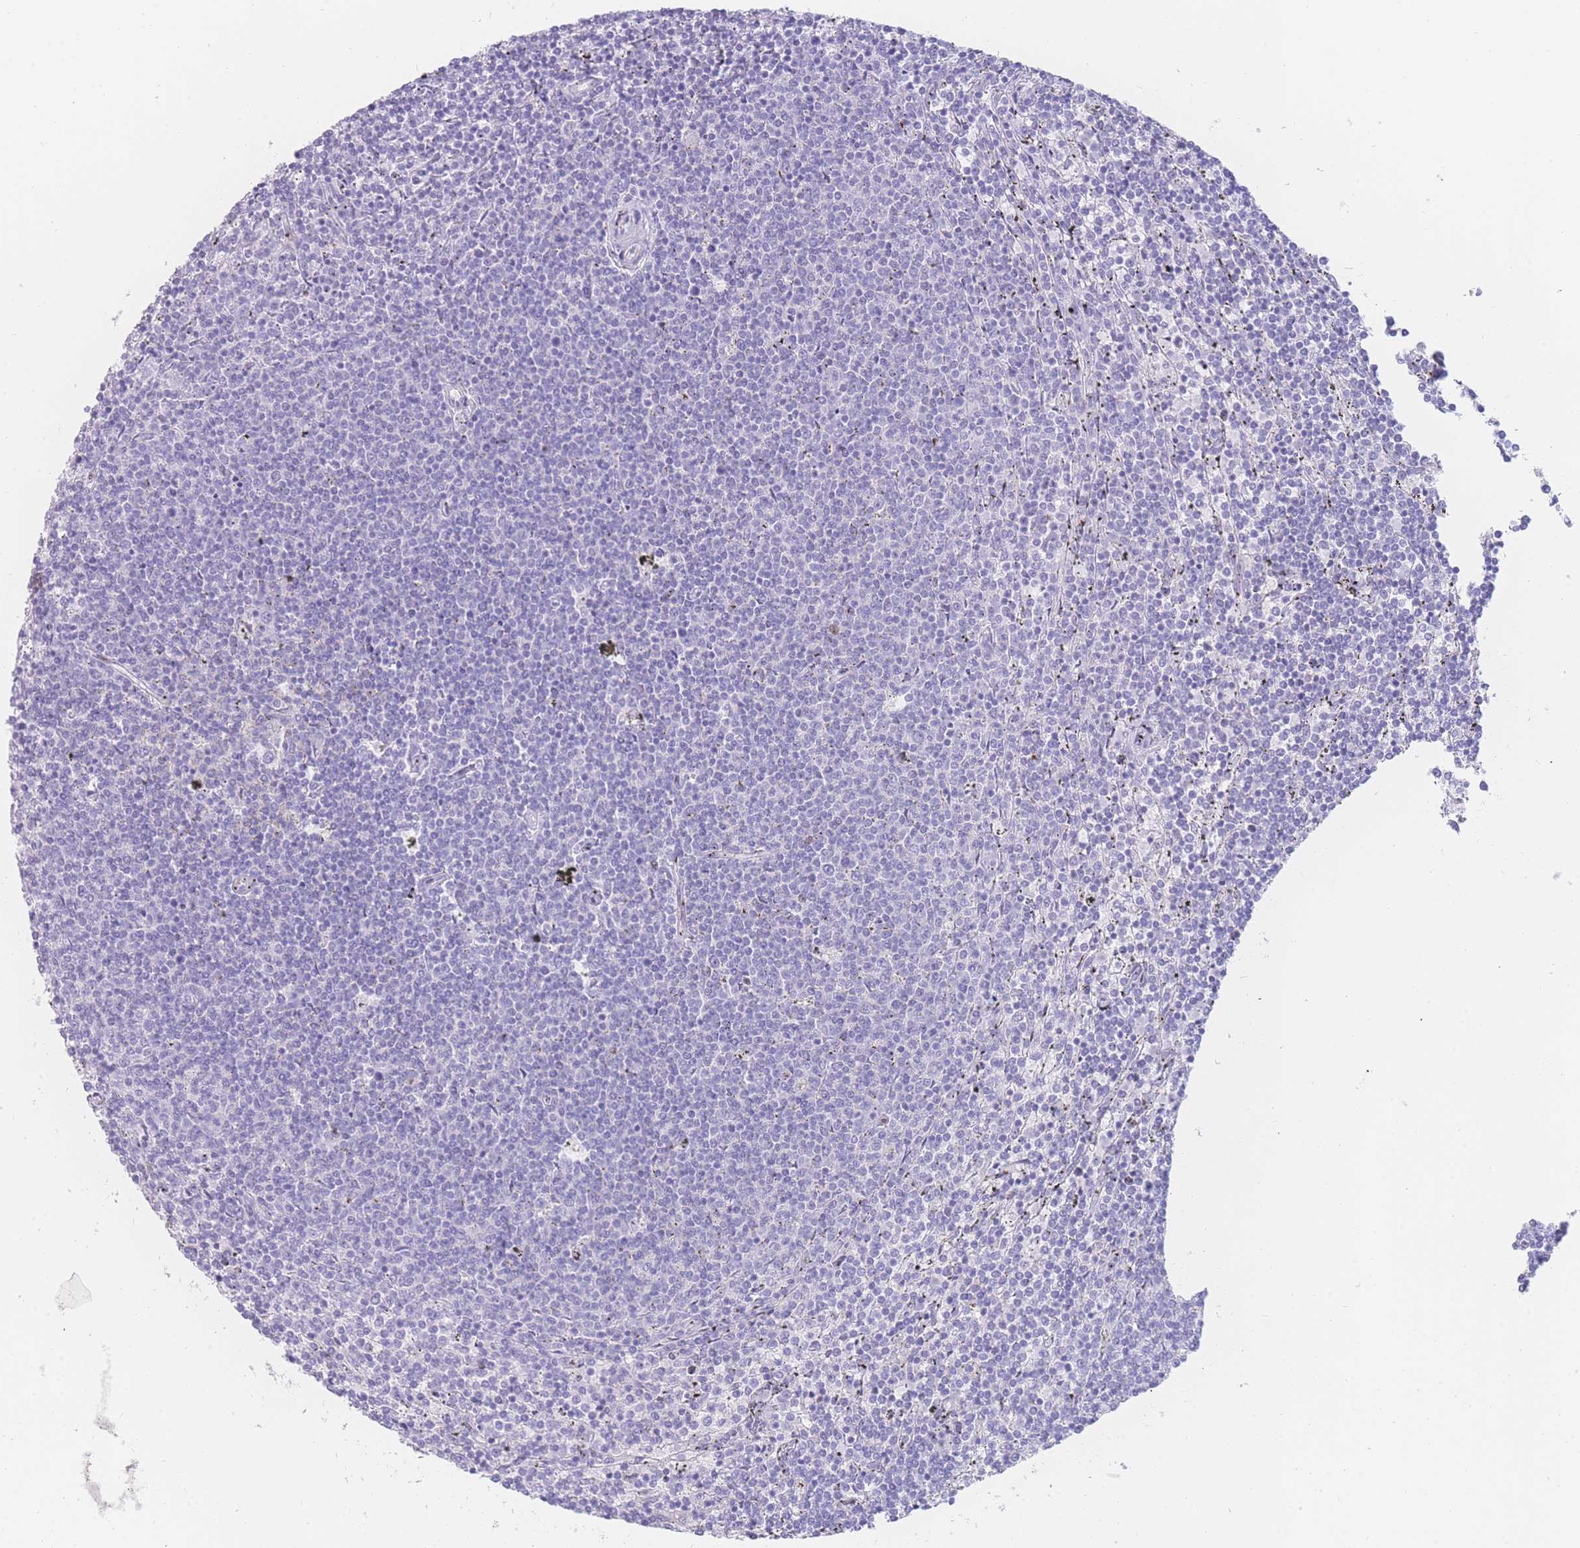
{"staining": {"intensity": "negative", "quantity": "none", "location": "none"}, "tissue": "lymphoma", "cell_type": "Tumor cells", "image_type": "cancer", "snomed": [{"axis": "morphology", "description": "Malignant lymphoma, non-Hodgkin's type, Low grade"}, {"axis": "topography", "description": "Spleen"}], "caption": "Tumor cells show no significant positivity in lymphoma.", "gene": "PSMB5", "patient": {"sex": "female", "age": 50}}